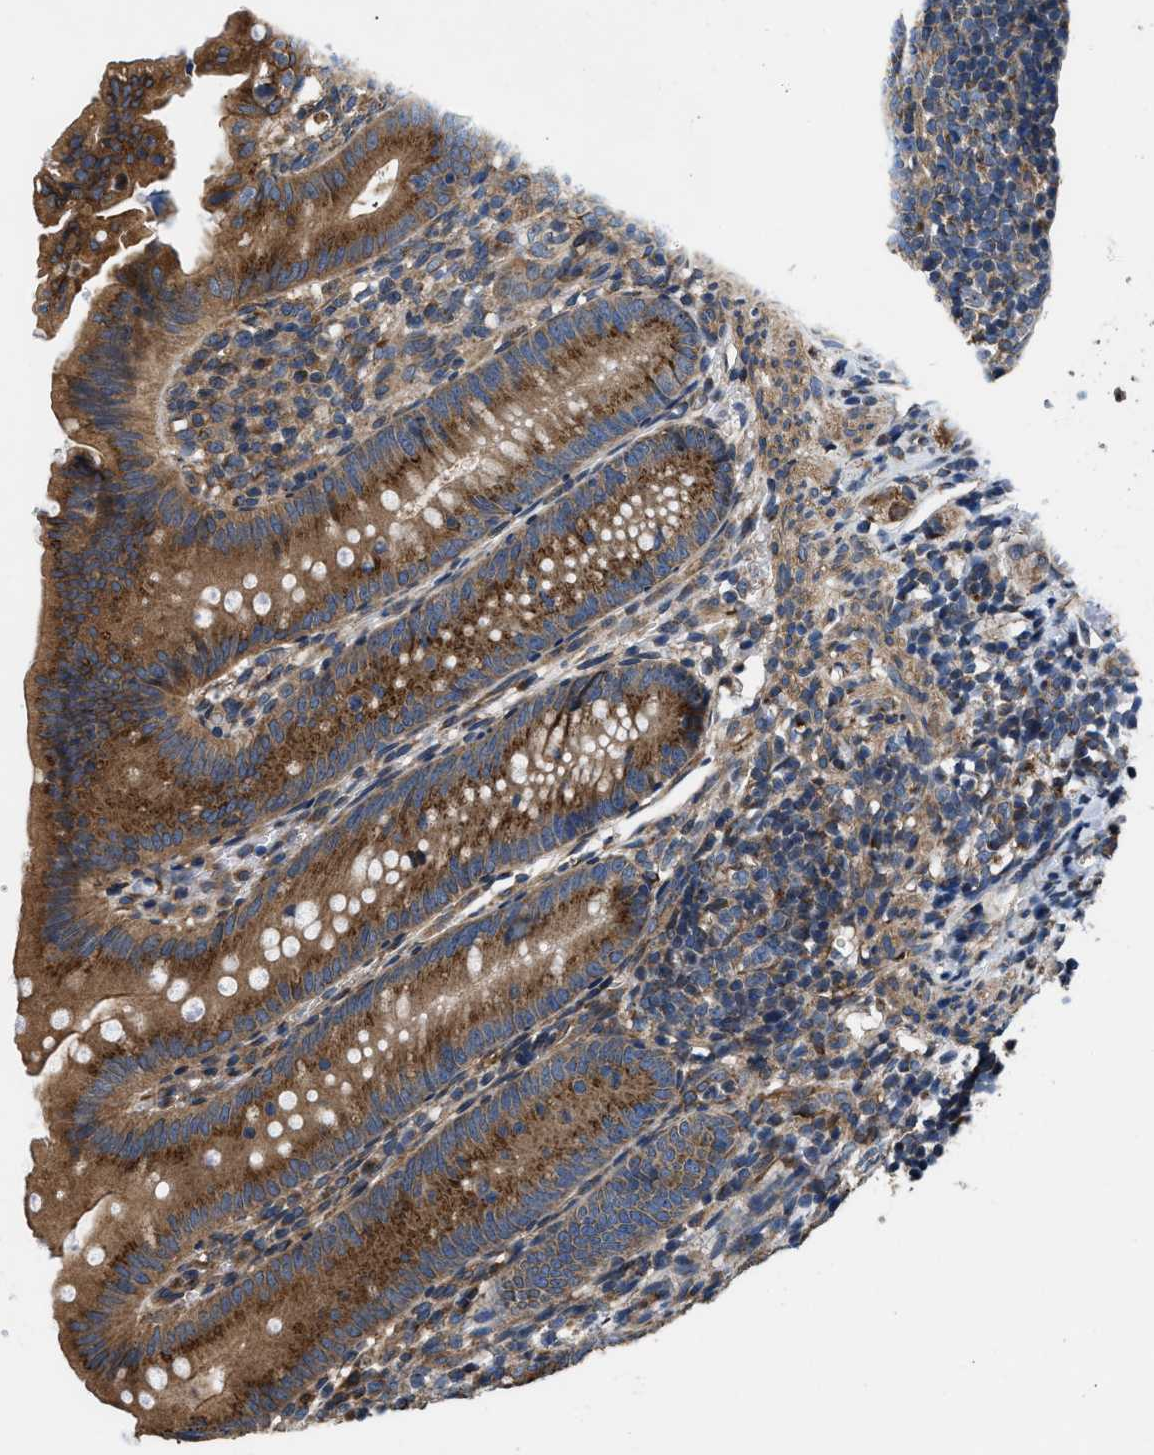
{"staining": {"intensity": "moderate", "quantity": ">75%", "location": "cytoplasmic/membranous"}, "tissue": "appendix", "cell_type": "Glandular cells", "image_type": "normal", "snomed": [{"axis": "morphology", "description": "Normal tissue, NOS"}, {"axis": "topography", "description": "Appendix"}], "caption": "DAB immunohistochemical staining of unremarkable appendix displays moderate cytoplasmic/membranous protein staining in about >75% of glandular cells.", "gene": "CEP128", "patient": {"sex": "male", "age": 1}}